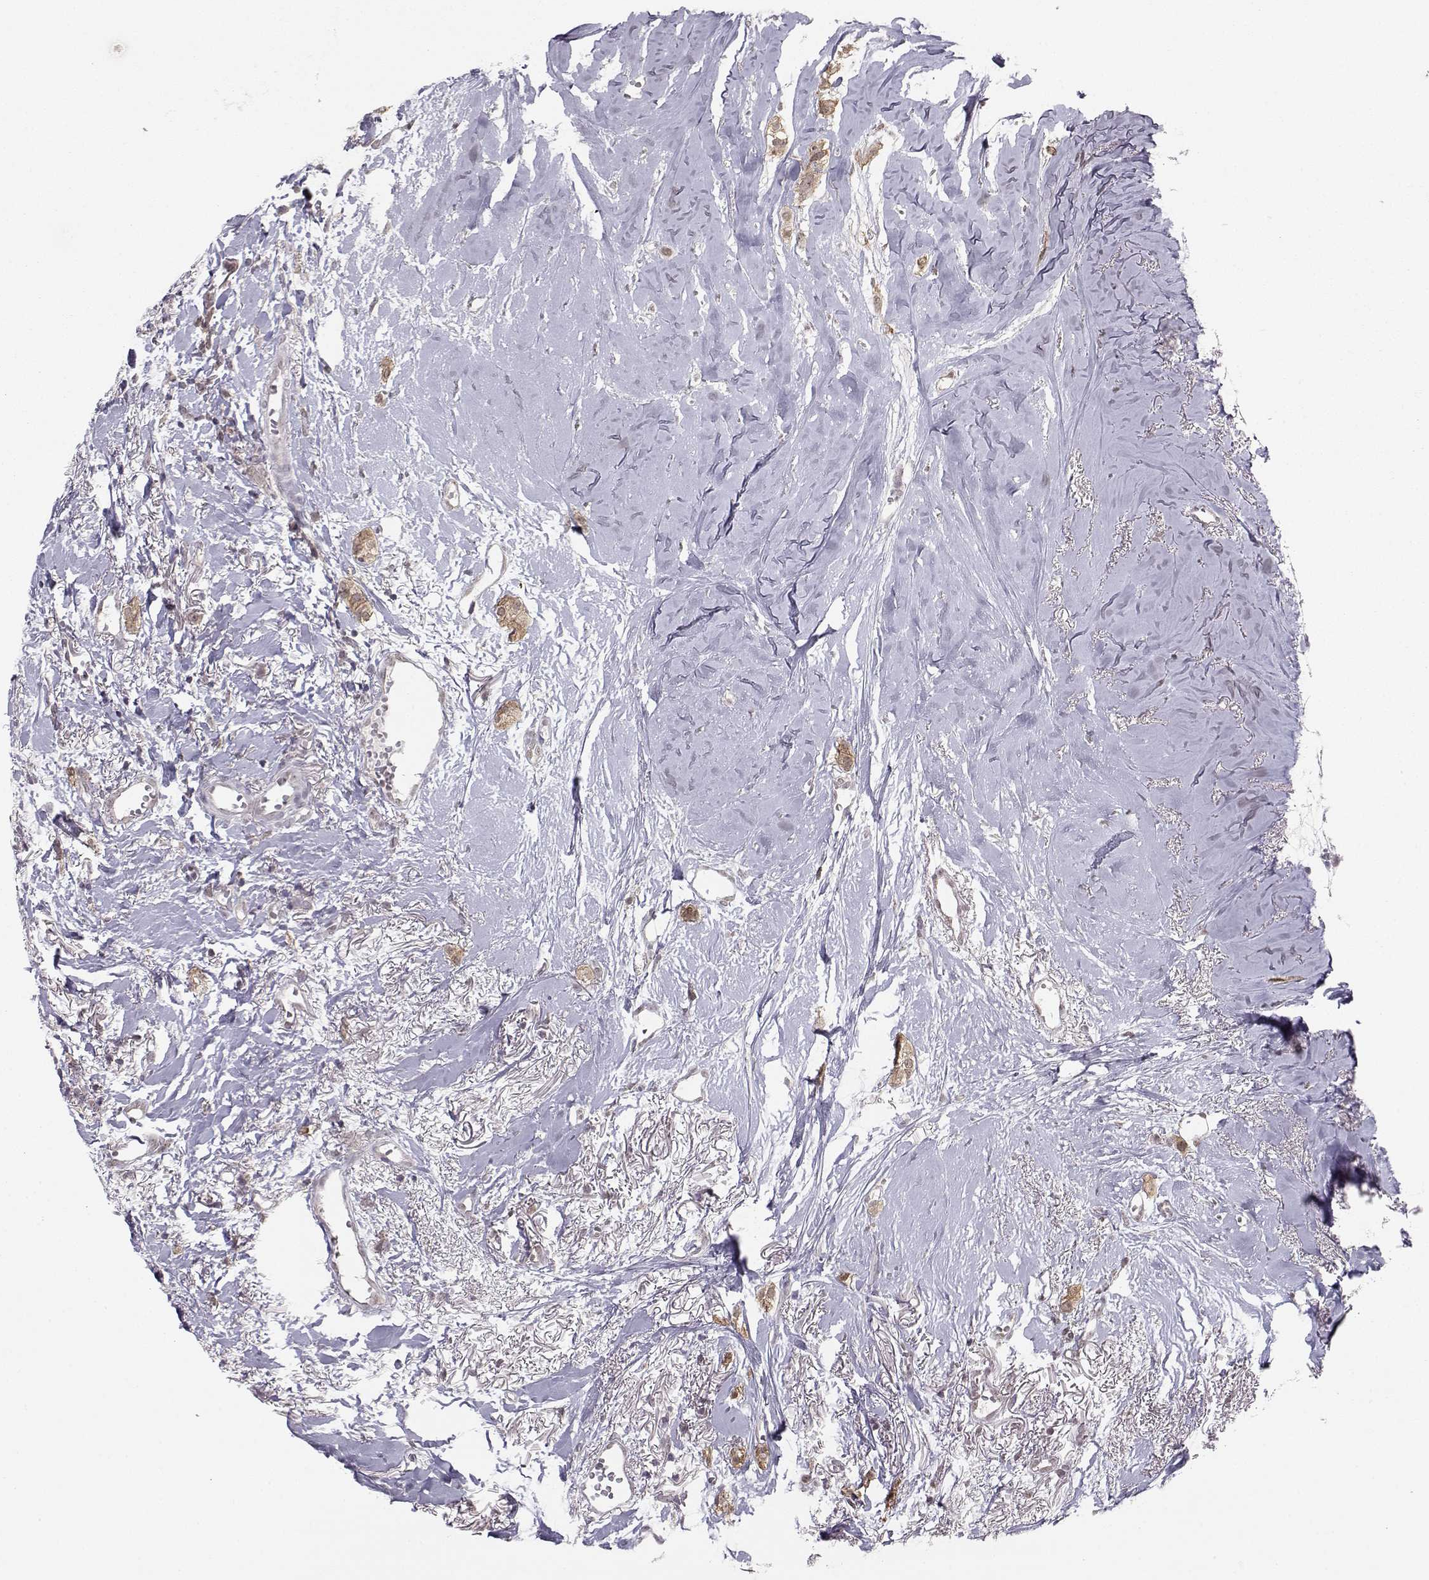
{"staining": {"intensity": "weak", "quantity": ">75%", "location": "cytoplasmic/membranous"}, "tissue": "breast cancer", "cell_type": "Tumor cells", "image_type": "cancer", "snomed": [{"axis": "morphology", "description": "Duct carcinoma"}, {"axis": "topography", "description": "Breast"}], "caption": "Intraductal carcinoma (breast) tissue demonstrates weak cytoplasmic/membranous staining in approximately >75% of tumor cells", "gene": "KIF13B", "patient": {"sex": "female", "age": 85}}